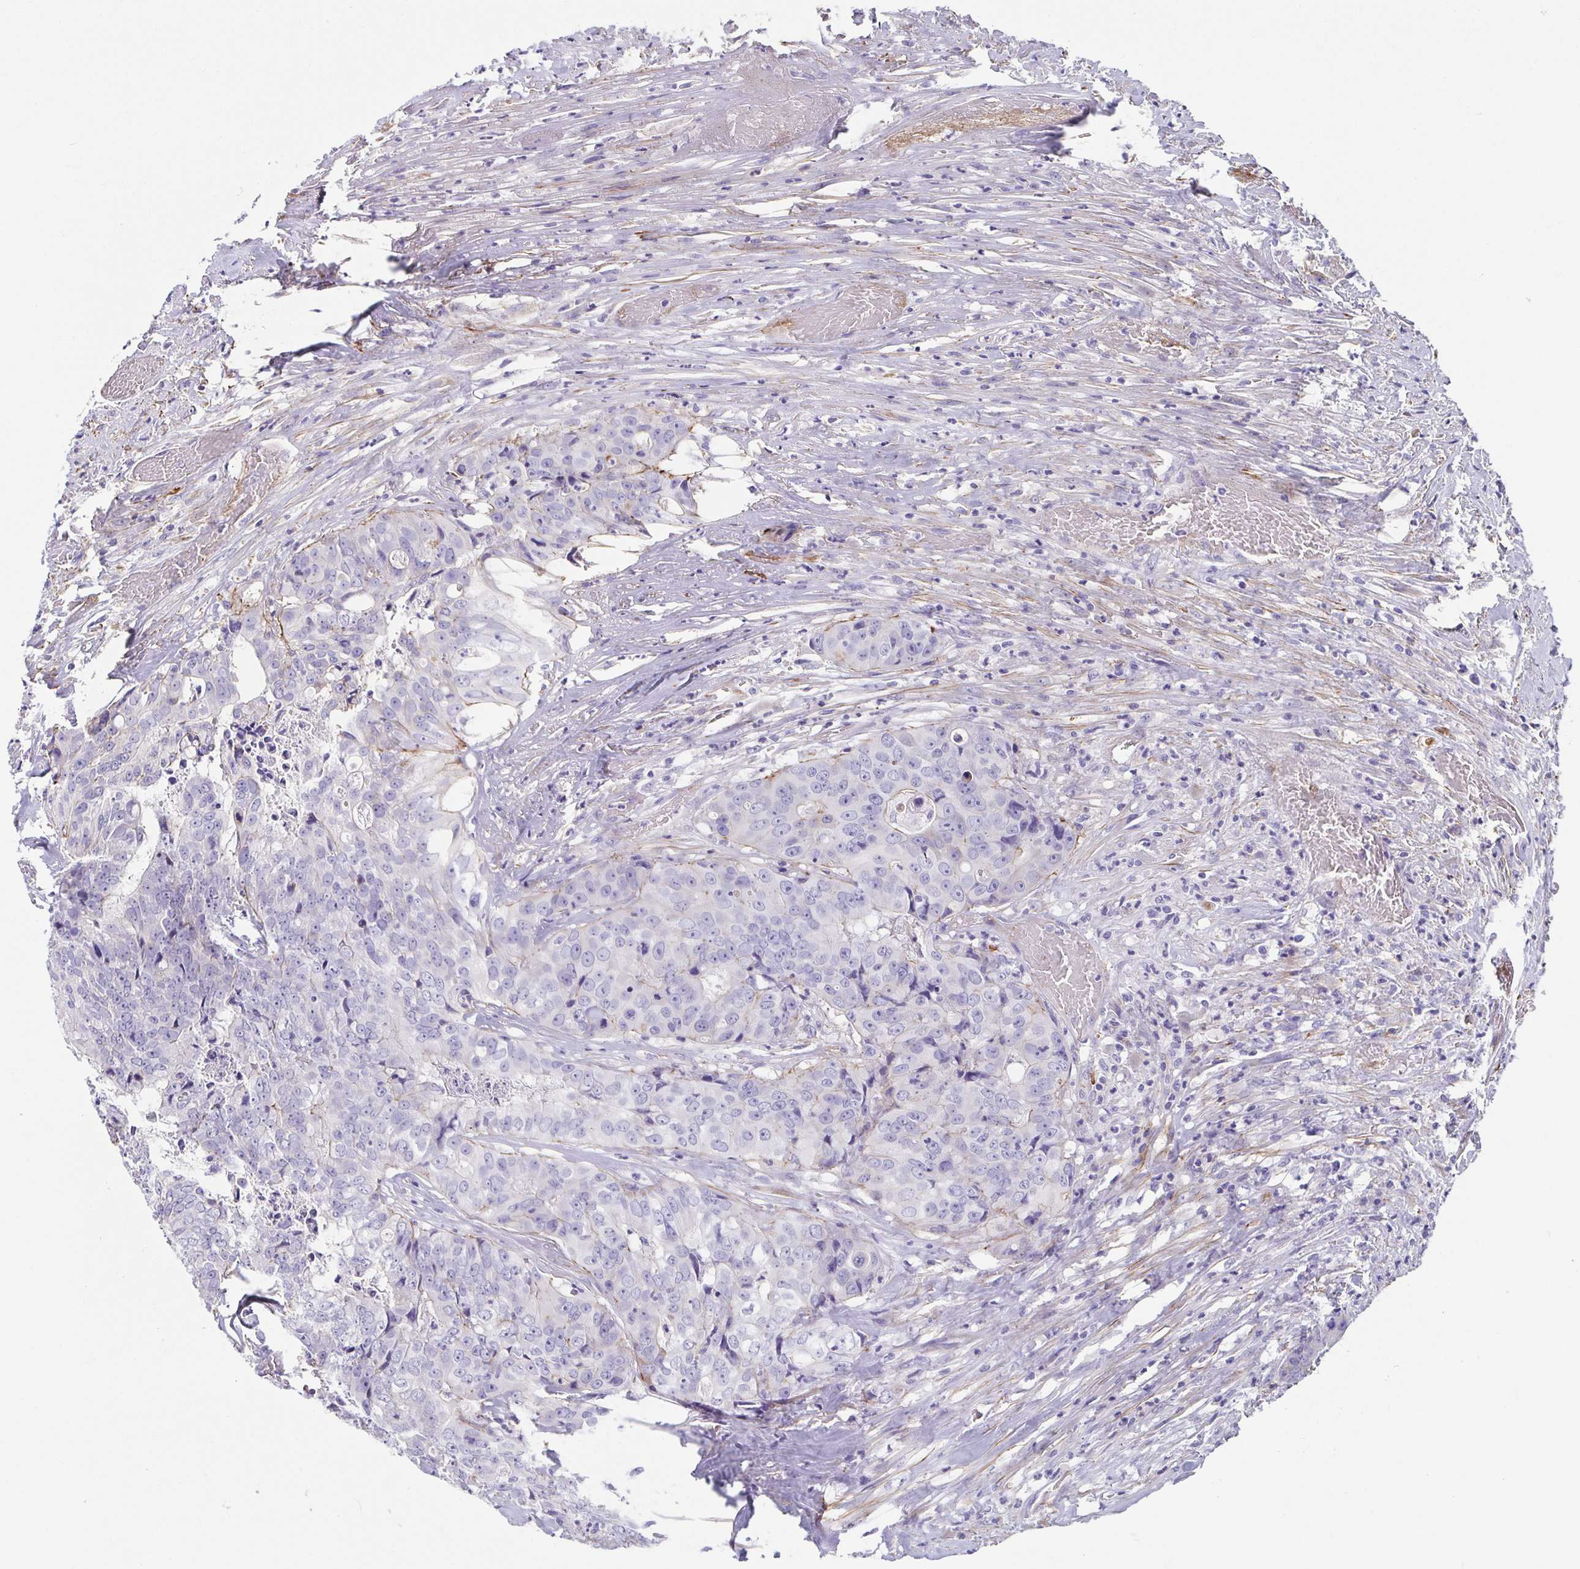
{"staining": {"intensity": "weak", "quantity": "<25%", "location": "cytoplasmic/membranous"}, "tissue": "colorectal cancer", "cell_type": "Tumor cells", "image_type": "cancer", "snomed": [{"axis": "morphology", "description": "Adenocarcinoma, NOS"}, {"axis": "topography", "description": "Rectum"}], "caption": "Immunohistochemistry photomicrograph of neoplastic tissue: colorectal adenocarcinoma stained with DAB displays no significant protein expression in tumor cells.", "gene": "TRAM2", "patient": {"sex": "female", "age": 62}}